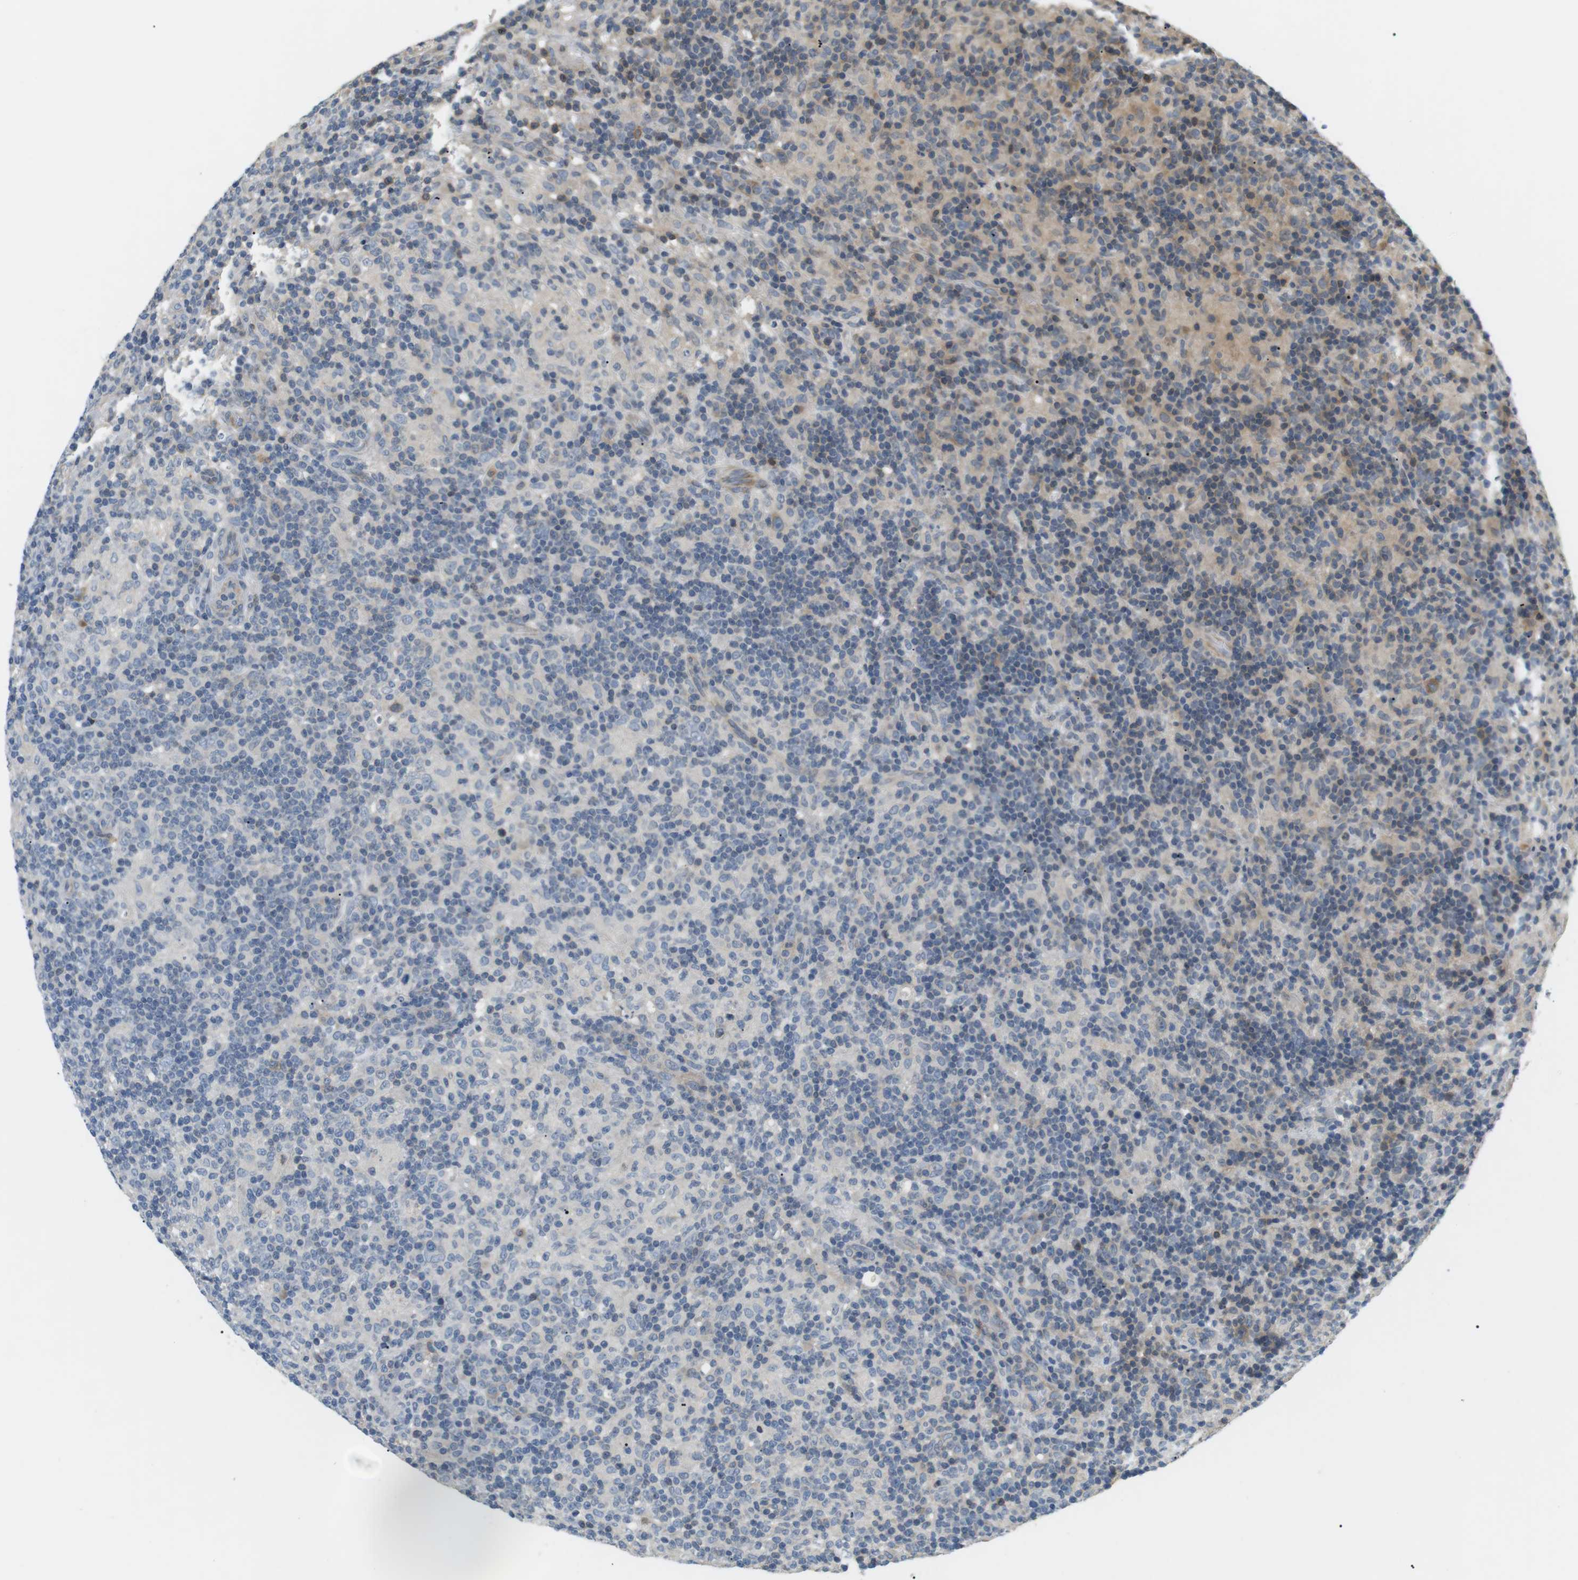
{"staining": {"intensity": "negative", "quantity": "none", "location": "none"}, "tissue": "lymphoma", "cell_type": "Tumor cells", "image_type": "cancer", "snomed": [{"axis": "morphology", "description": "Hodgkin's disease, NOS"}, {"axis": "topography", "description": "Lymph node"}], "caption": "Tumor cells are negative for brown protein staining in lymphoma.", "gene": "P2RY1", "patient": {"sex": "male", "age": 70}}